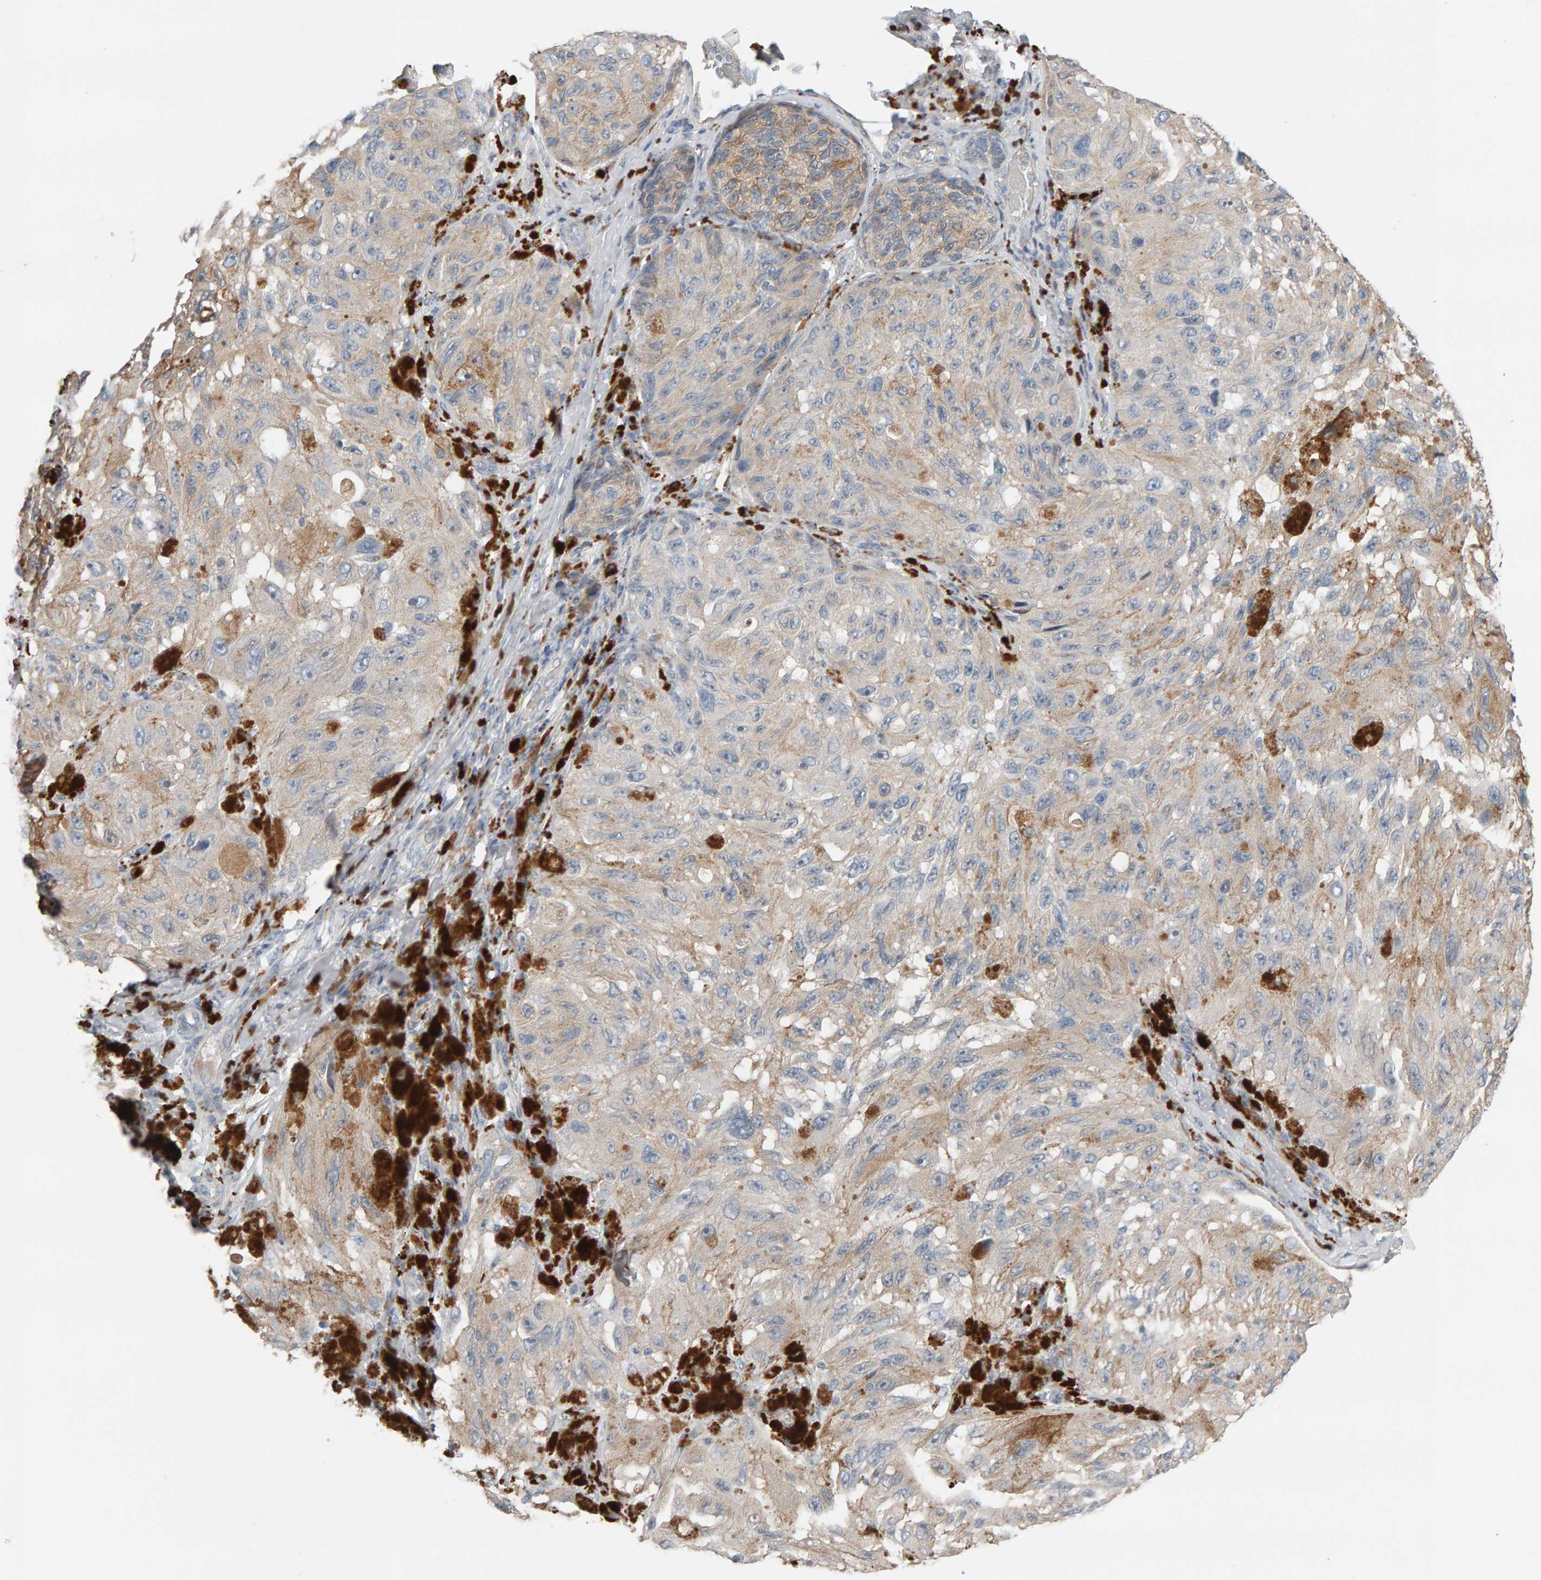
{"staining": {"intensity": "weak", "quantity": "25%-75%", "location": "cytoplasmic/membranous"}, "tissue": "melanoma", "cell_type": "Tumor cells", "image_type": "cancer", "snomed": [{"axis": "morphology", "description": "Malignant melanoma, NOS"}, {"axis": "topography", "description": "Skin"}], "caption": "Malignant melanoma was stained to show a protein in brown. There is low levels of weak cytoplasmic/membranous expression in about 25%-75% of tumor cells.", "gene": "IPPK", "patient": {"sex": "female", "age": 73}}